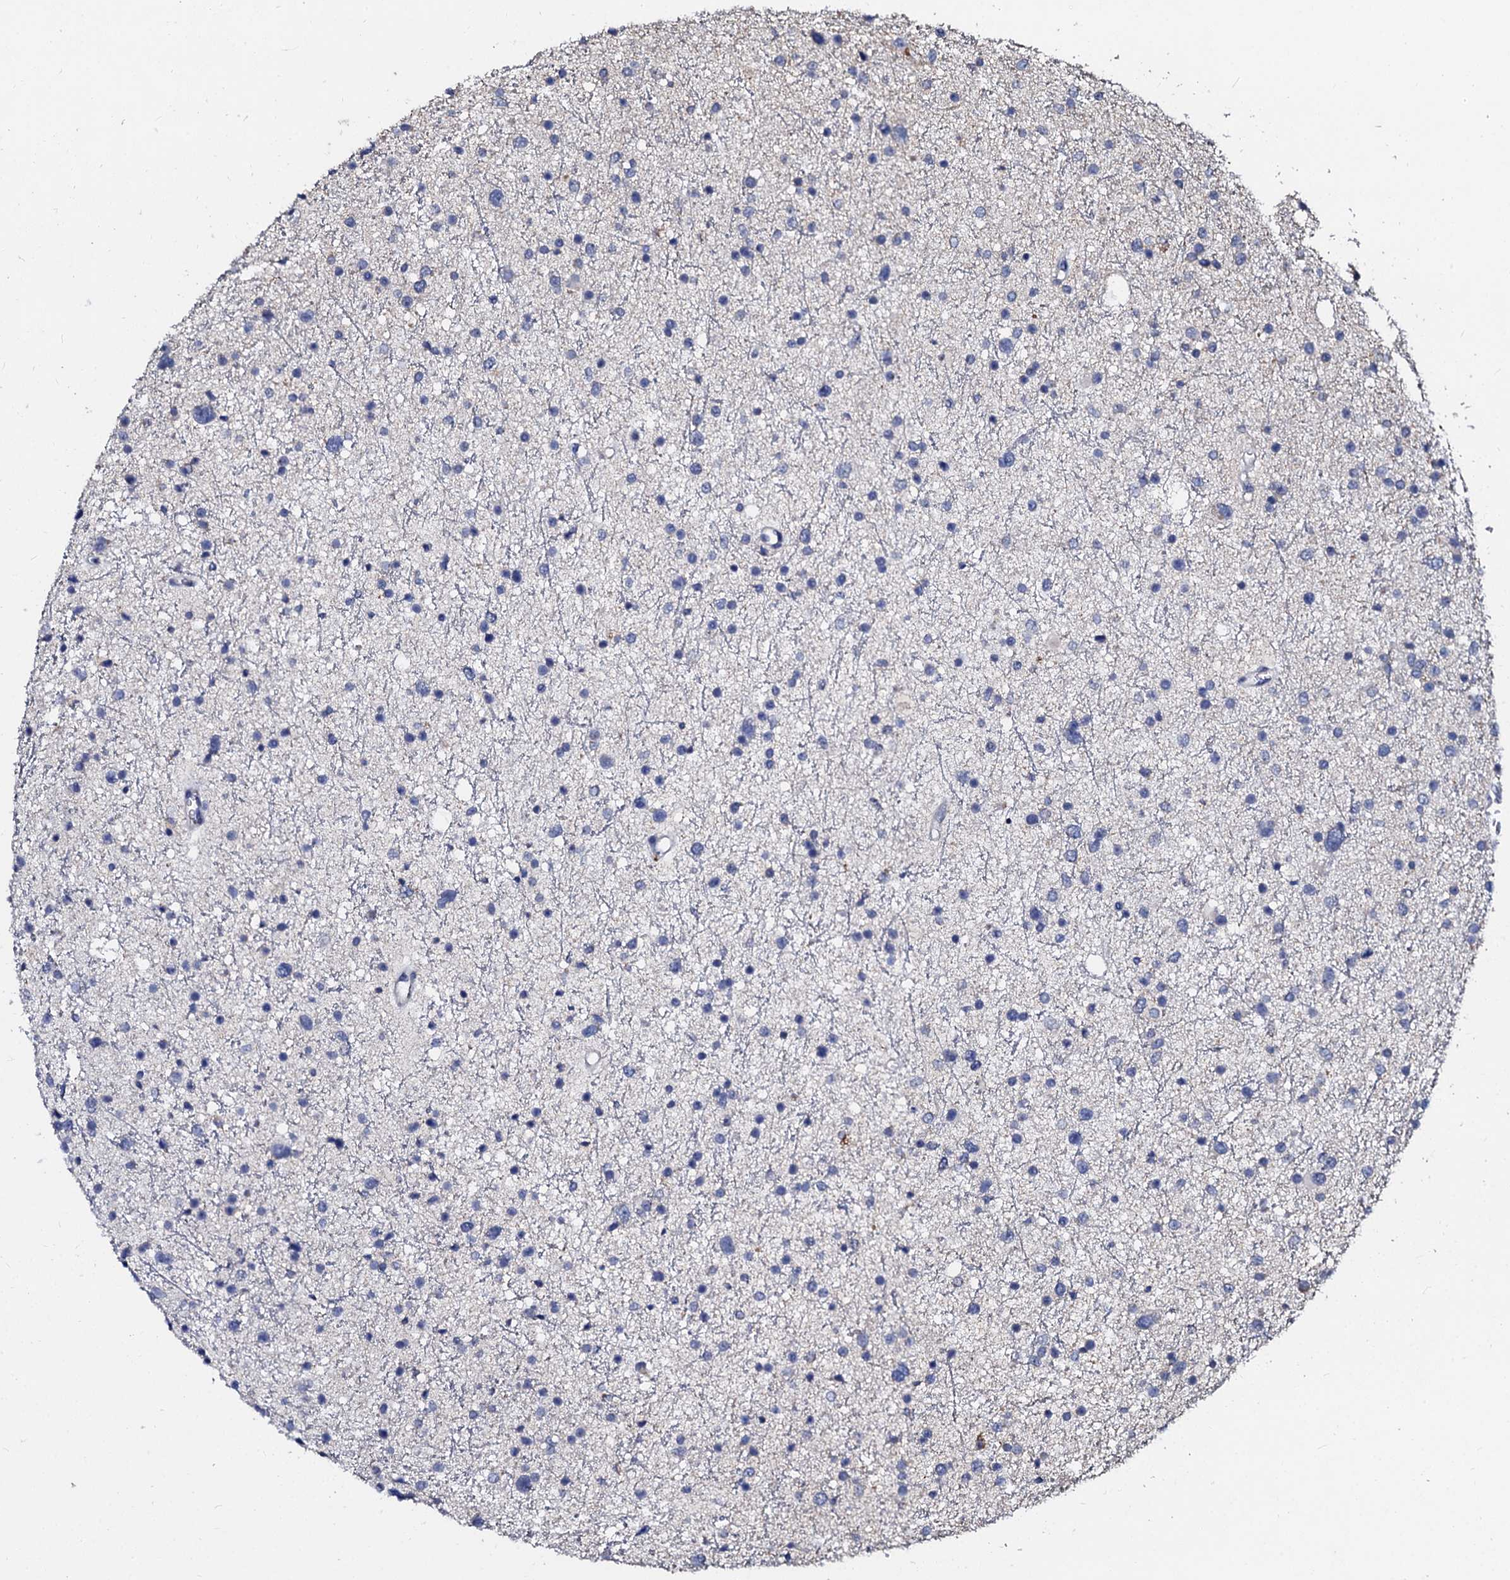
{"staining": {"intensity": "negative", "quantity": "none", "location": "none"}, "tissue": "glioma", "cell_type": "Tumor cells", "image_type": "cancer", "snomed": [{"axis": "morphology", "description": "Glioma, malignant, Low grade"}, {"axis": "topography", "description": "Brain"}], "caption": "Immunohistochemical staining of human low-grade glioma (malignant) displays no significant expression in tumor cells.", "gene": "SLC37A4", "patient": {"sex": "female", "age": 37}}